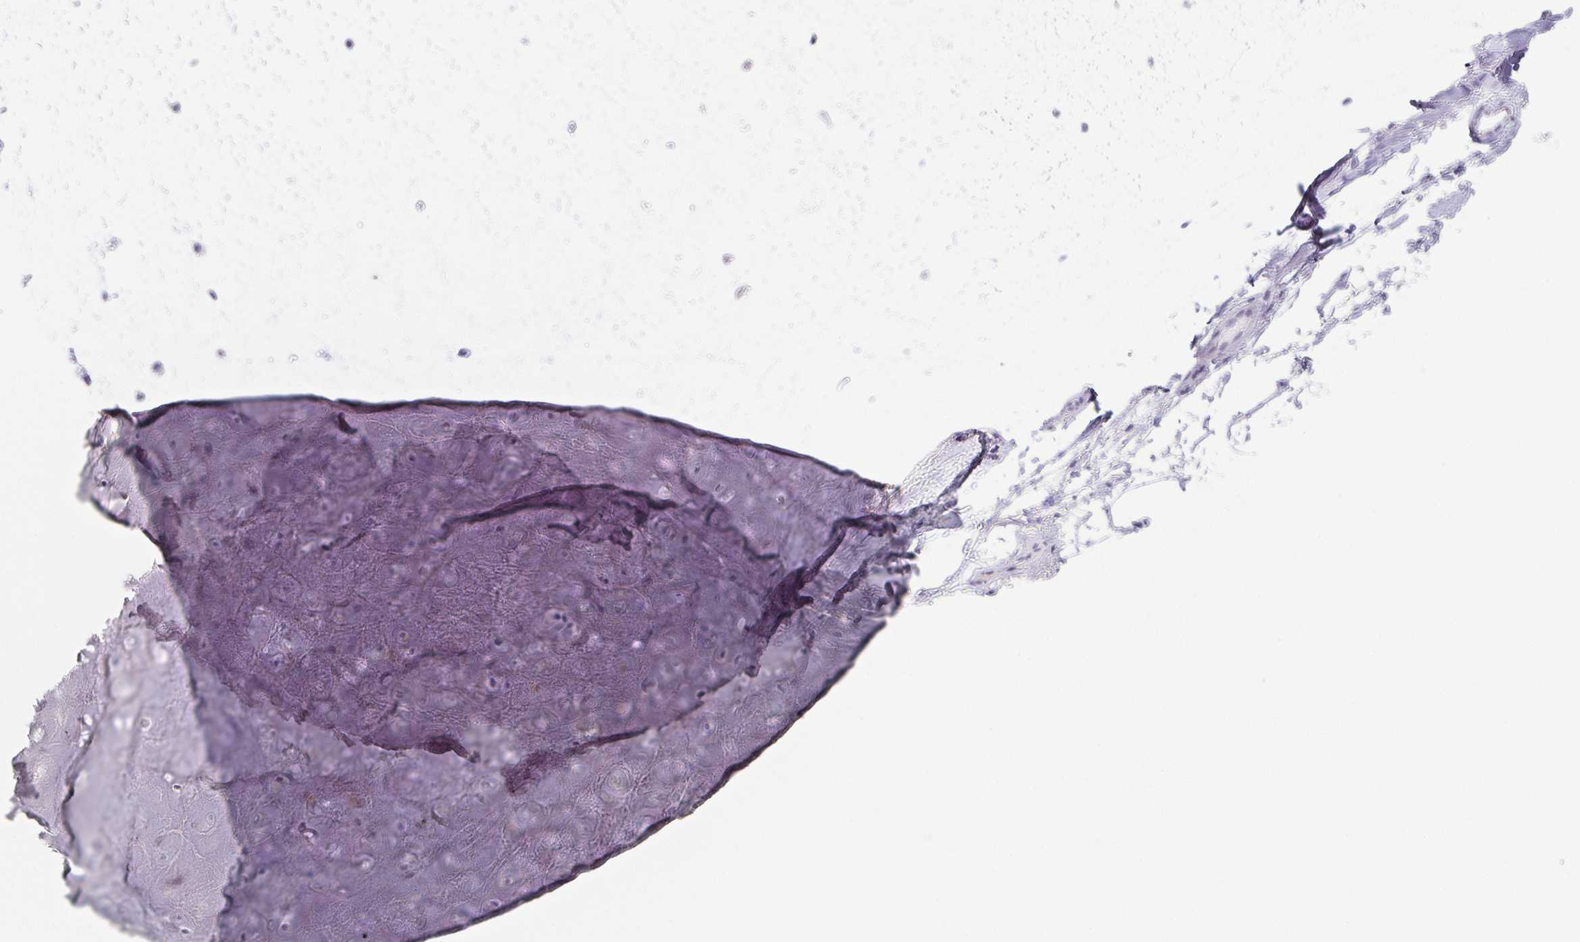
{"staining": {"intensity": "negative", "quantity": "none", "location": "none"}, "tissue": "adipose tissue", "cell_type": "Adipocytes", "image_type": "normal", "snomed": [{"axis": "morphology", "description": "Normal tissue, NOS"}, {"axis": "topography", "description": "Cartilage tissue"}], "caption": "Protein analysis of unremarkable adipose tissue shows no significant staining in adipocytes.", "gene": "PRR27", "patient": {"sex": "male", "age": 65}}